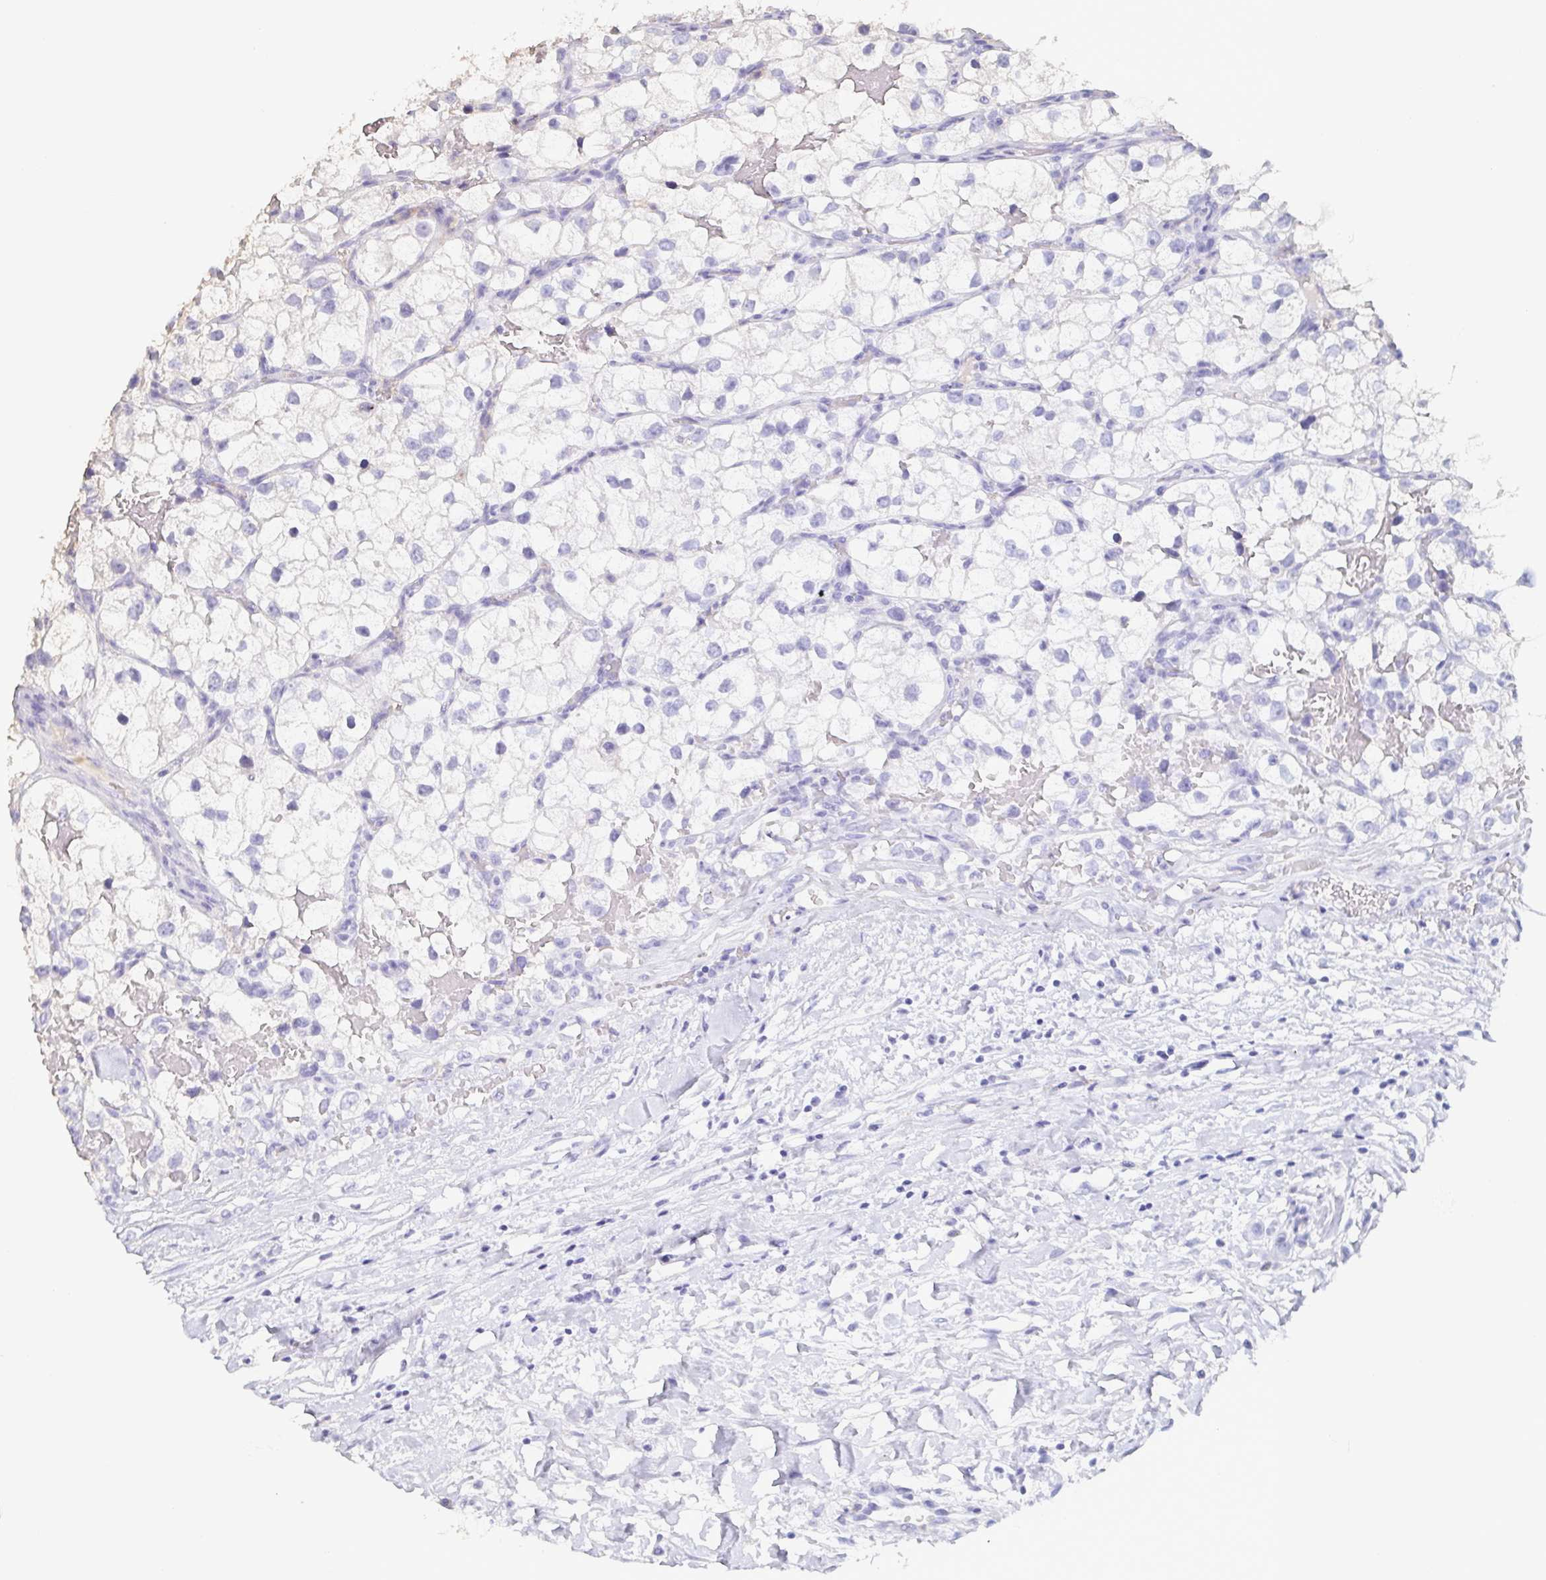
{"staining": {"intensity": "negative", "quantity": "none", "location": "none"}, "tissue": "renal cancer", "cell_type": "Tumor cells", "image_type": "cancer", "snomed": [{"axis": "morphology", "description": "Adenocarcinoma, NOS"}, {"axis": "topography", "description": "Kidney"}], "caption": "Micrograph shows no significant protein positivity in tumor cells of renal cancer (adenocarcinoma).", "gene": "BPIFA2", "patient": {"sex": "male", "age": 59}}